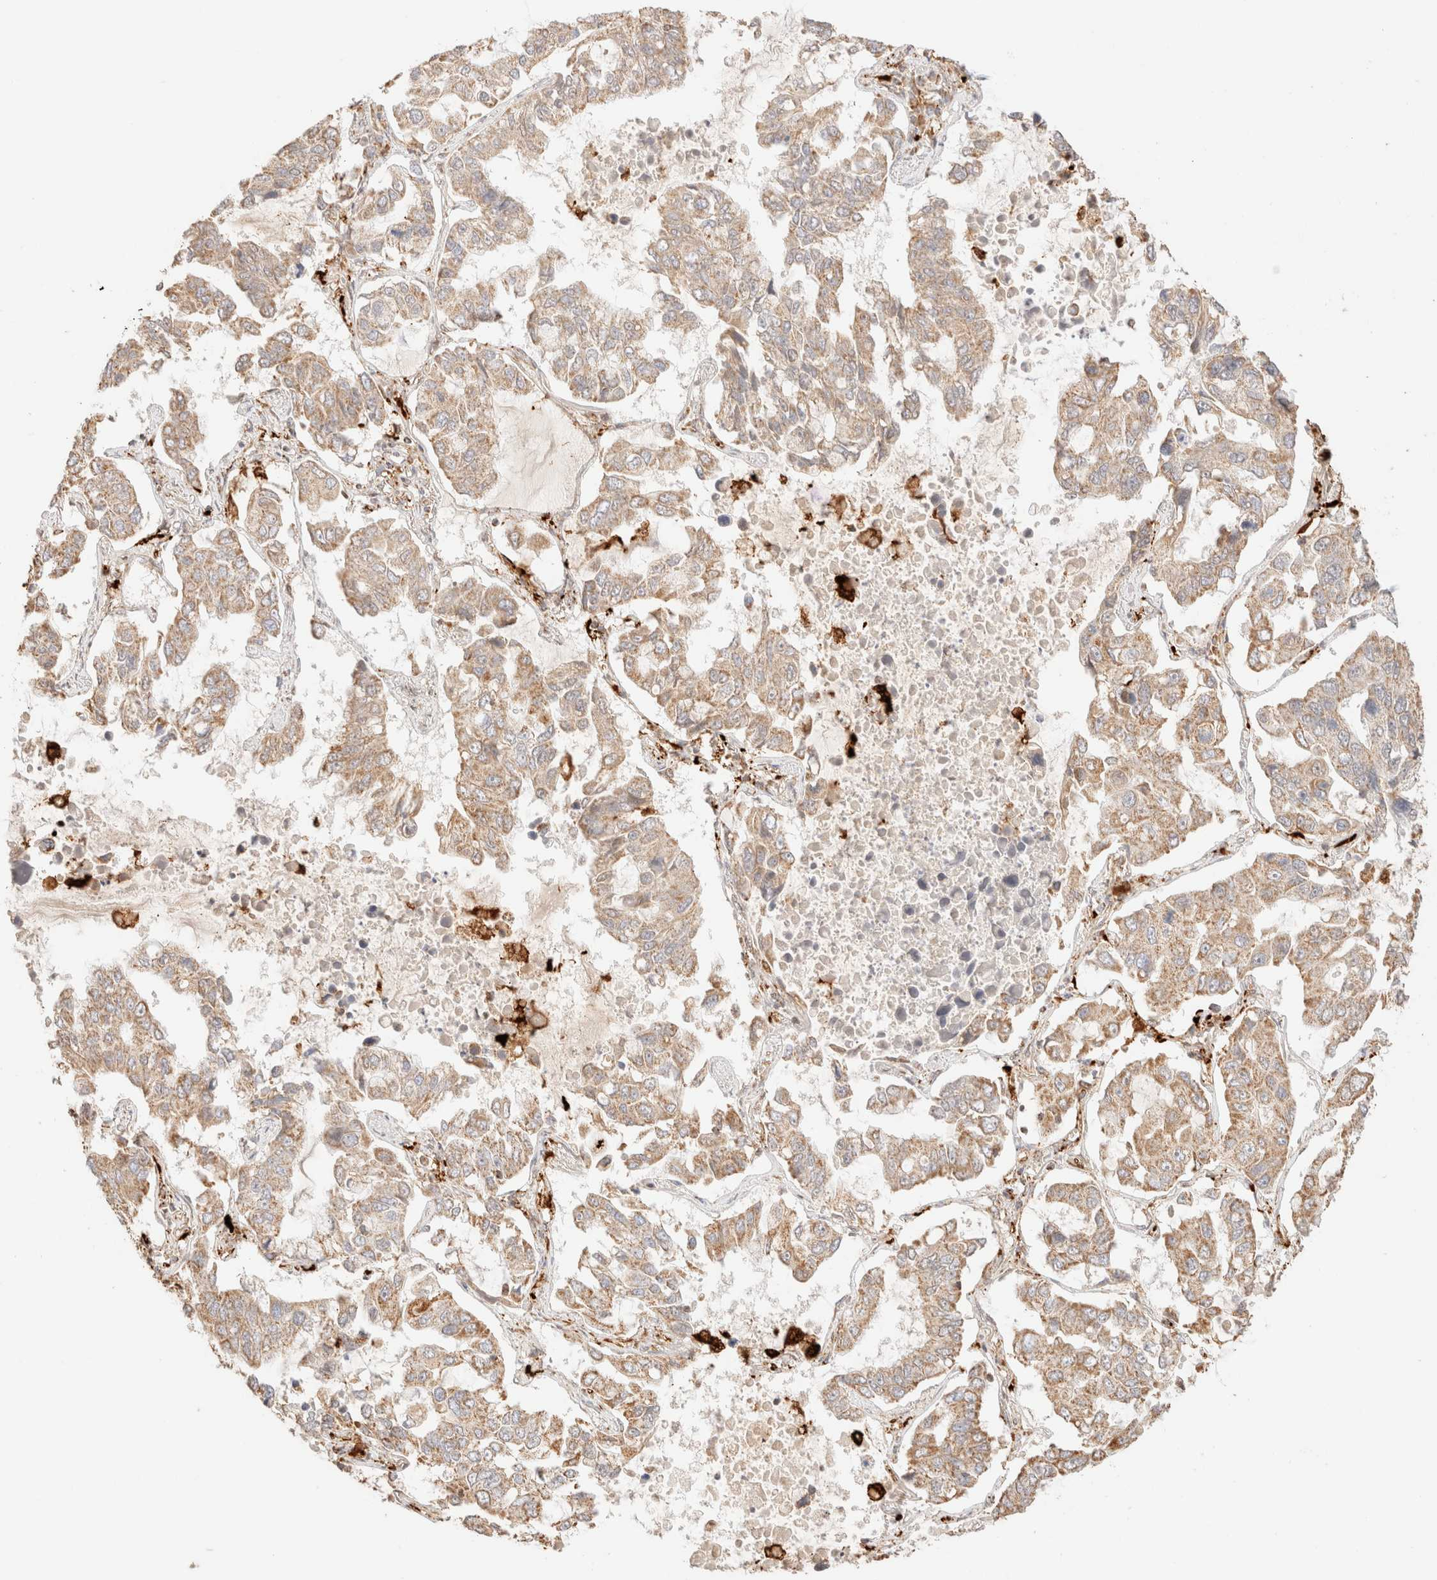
{"staining": {"intensity": "moderate", "quantity": ">75%", "location": "cytoplasmic/membranous"}, "tissue": "lung cancer", "cell_type": "Tumor cells", "image_type": "cancer", "snomed": [{"axis": "morphology", "description": "Adenocarcinoma, NOS"}, {"axis": "topography", "description": "Lung"}], "caption": "Immunohistochemical staining of human adenocarcinoma (lung) demonstrates medium levels of moderate cytoplasmic/membranous protein positivity in approximately >75% of tumor cells. The protein is stained brown, and the nuclei are stained in blue (DAB IHC with brightfield microscopy, high magnification).", "gene": "TACO1", "patient": {"sex": "male", "age": 64}}